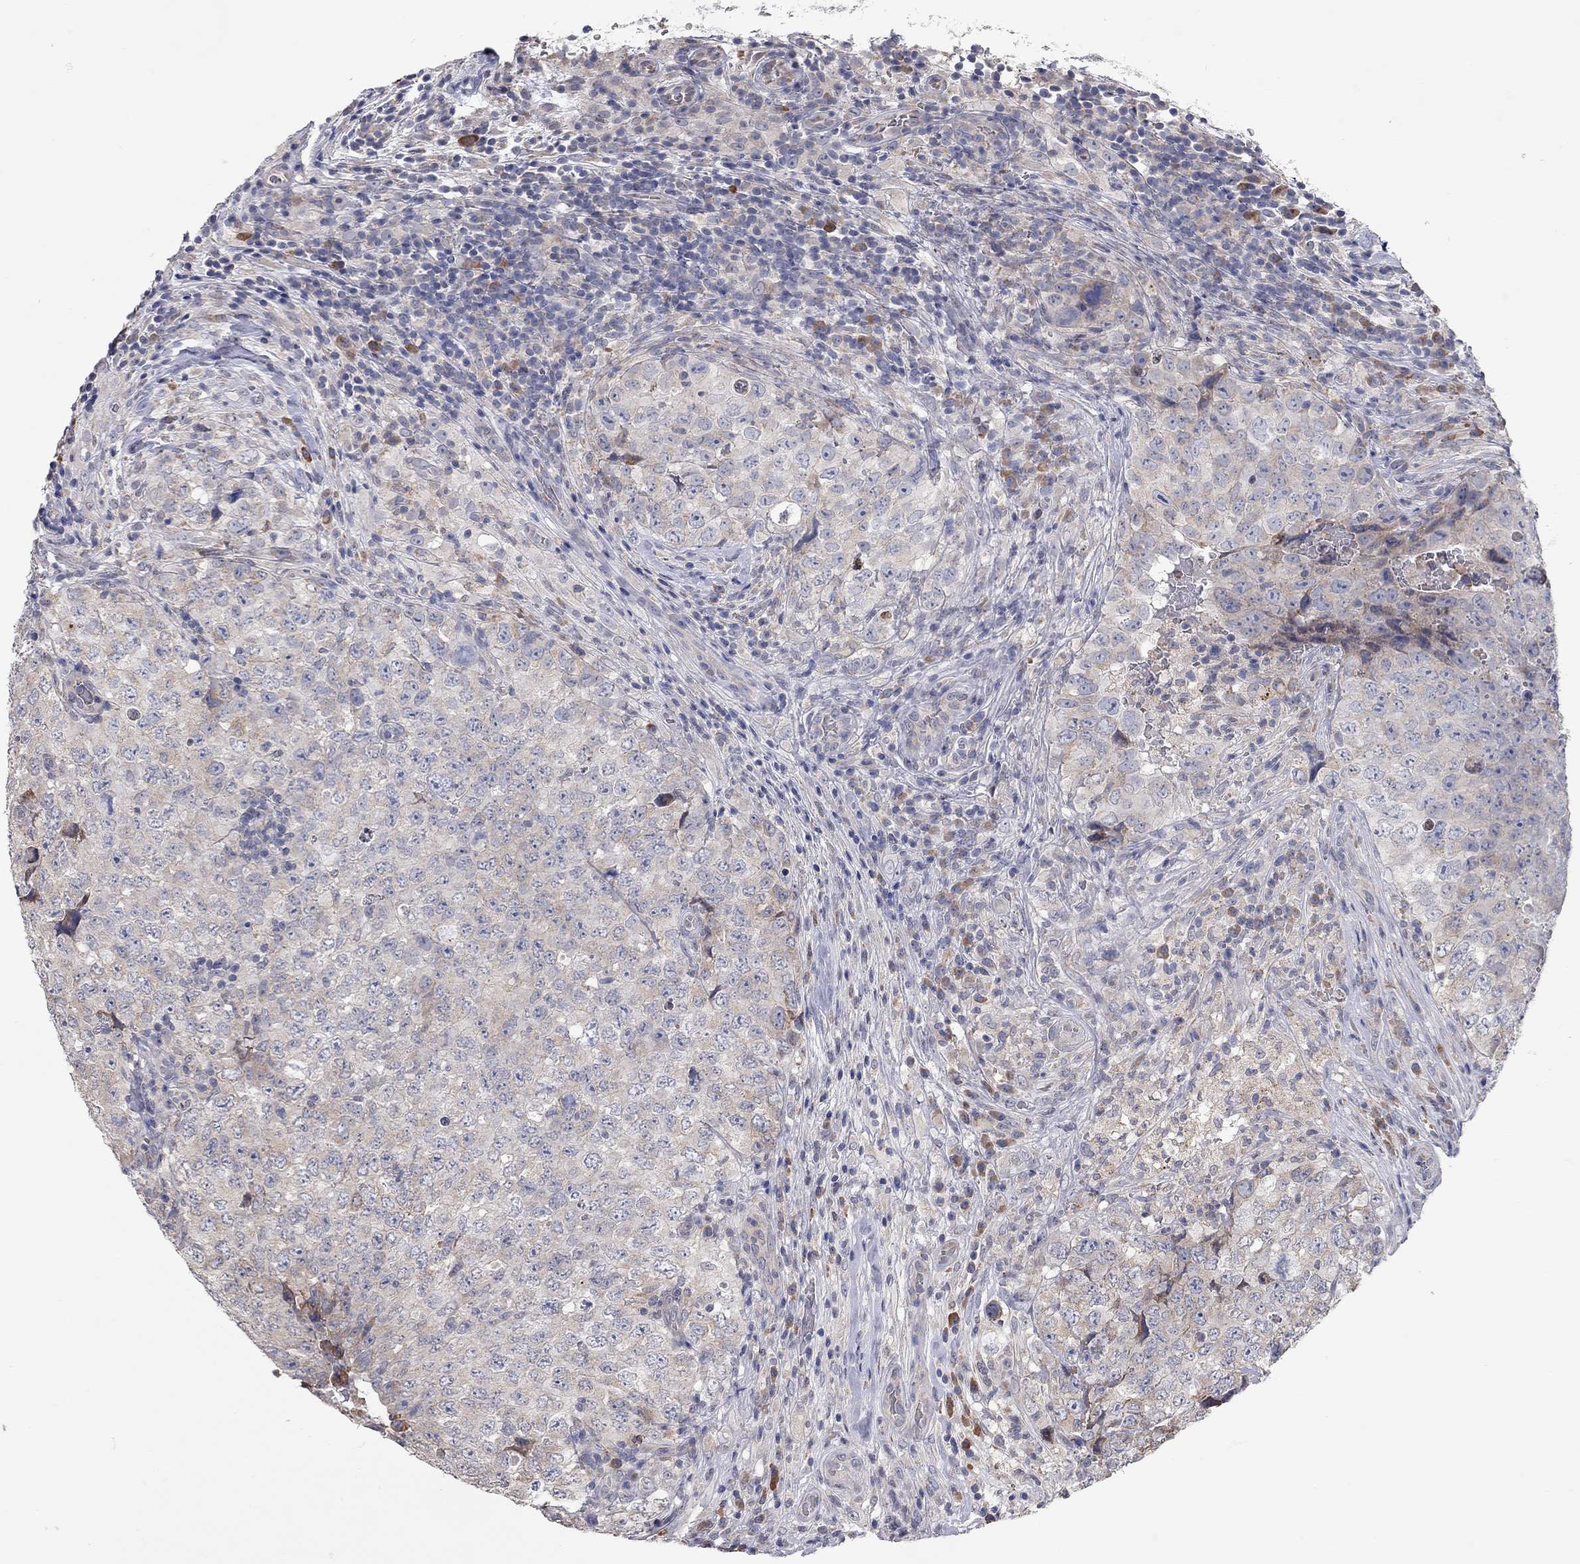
{"staining": {"intensity": "negative", "quantity": "none", "location": "none"}, "tissue": "testis cancer", "cell_type": "Tumor cells", "image_type": "cancer", "snomed": [{"axis": "morphology", "description": "Seminoma, NOS"}, {"axis": "topography", "description": "Testis"}], "caption": "A high-resolution photomicrograph shows immunohistochemistry staining of seminoma (testis), which displays no significant staining in tumor cells. (DAB IHC with hematoxylin counter stain).", "gene": "XAGE2", "patient": {"sex": "male", "age": 34}}